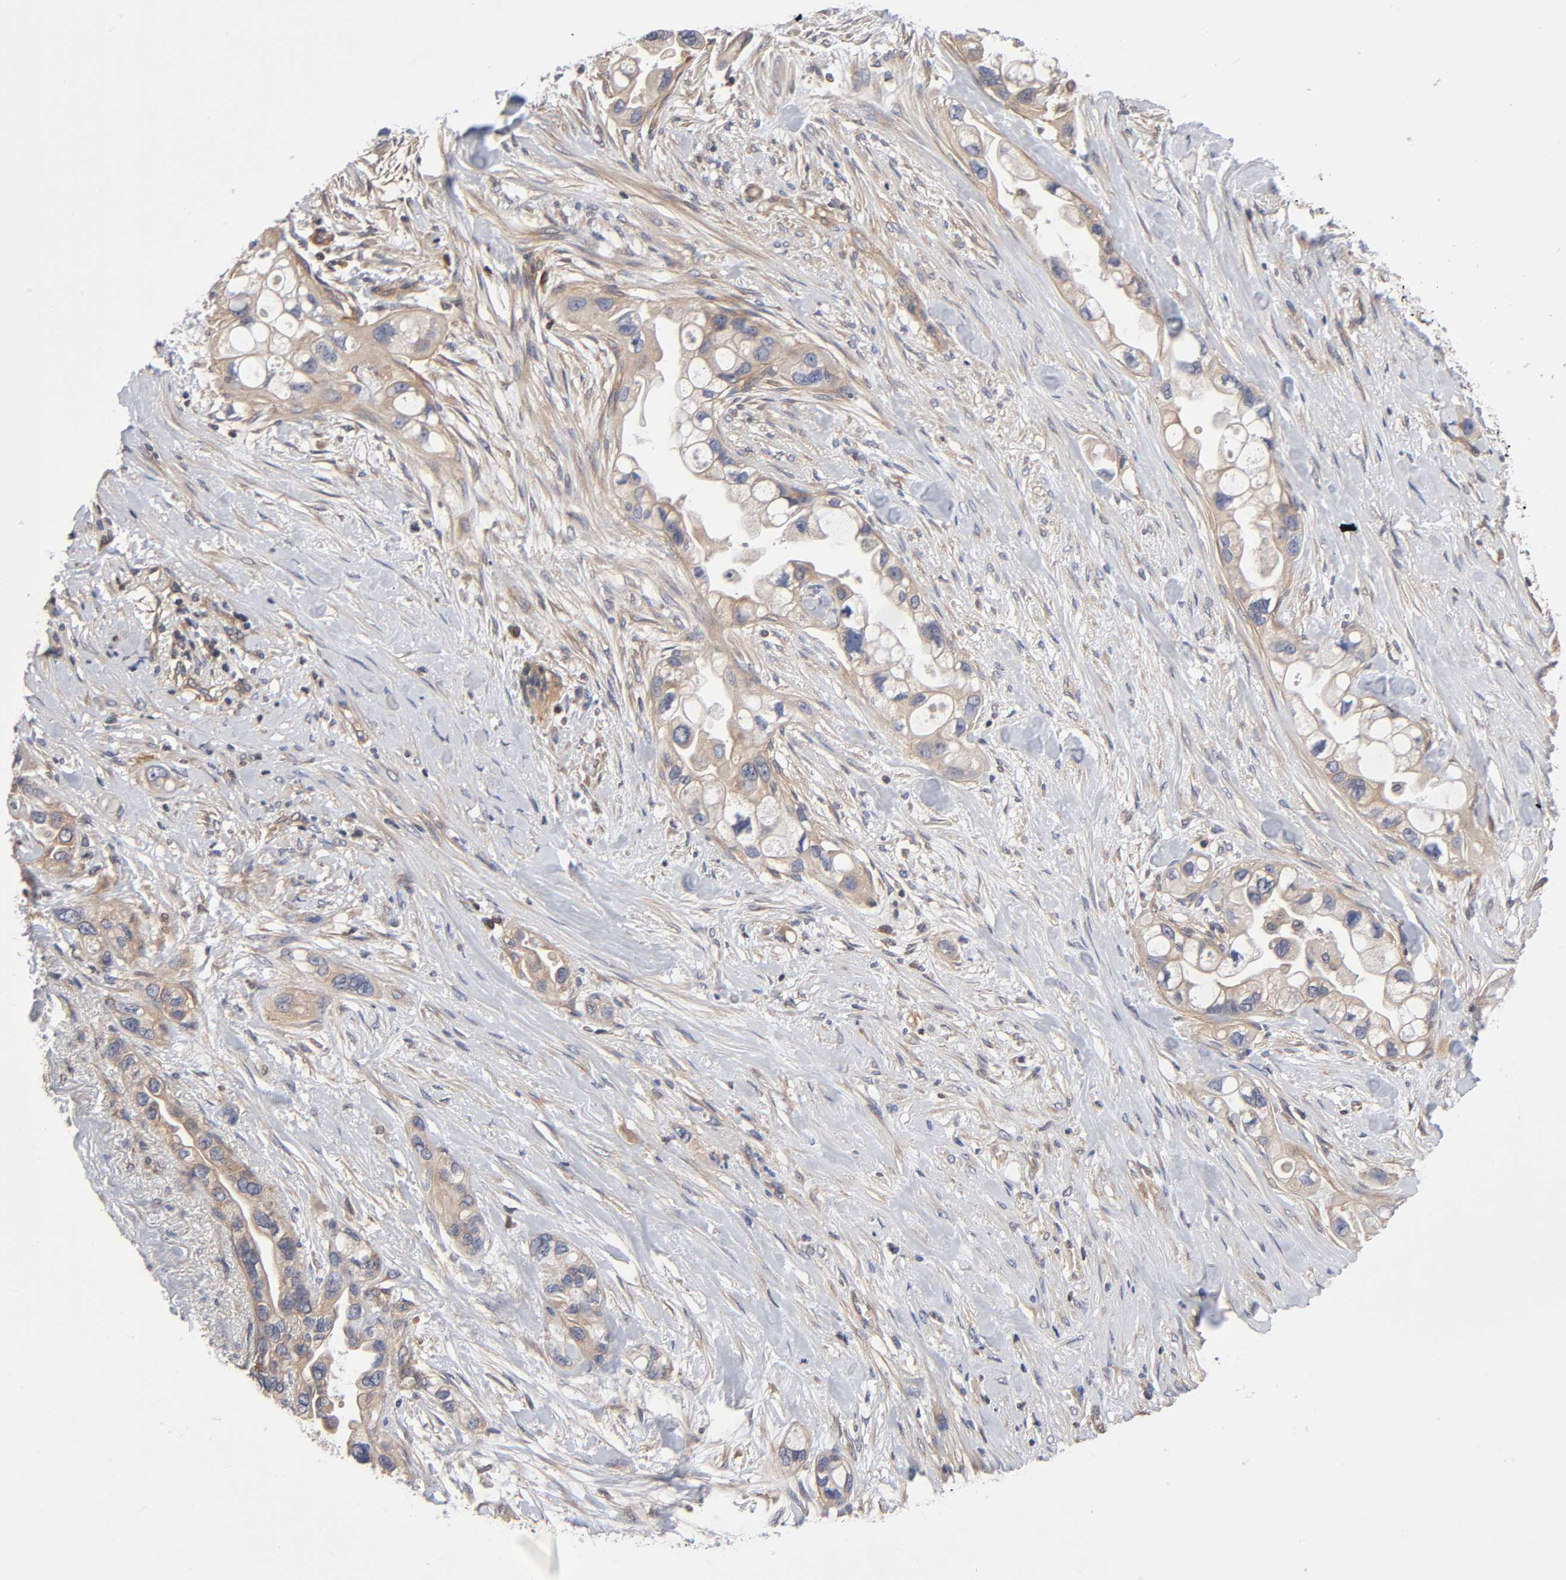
{"staining": {"intensity": "weak", "quantity": ">75%", "location": "cytoplasmic/membranous"}, "tissue": "pancreatic cancer", "cell_type": "Tumor cells", "image_type": "cancer", "snomed": [{"axis": "morphology", "description": "Adenocarcinoma, NOS"}, {"axis": "topography", "description": "Pancreas"}], "caption": "Immunohistochemical staining of human pancreatic adenocarcinoma demonstrates low levels of weak cytoplasmic/membranous protein expression in about >75% of tumor cells.", "gene": "STRN3", "patient": {"sex": "female", "age": 77}}